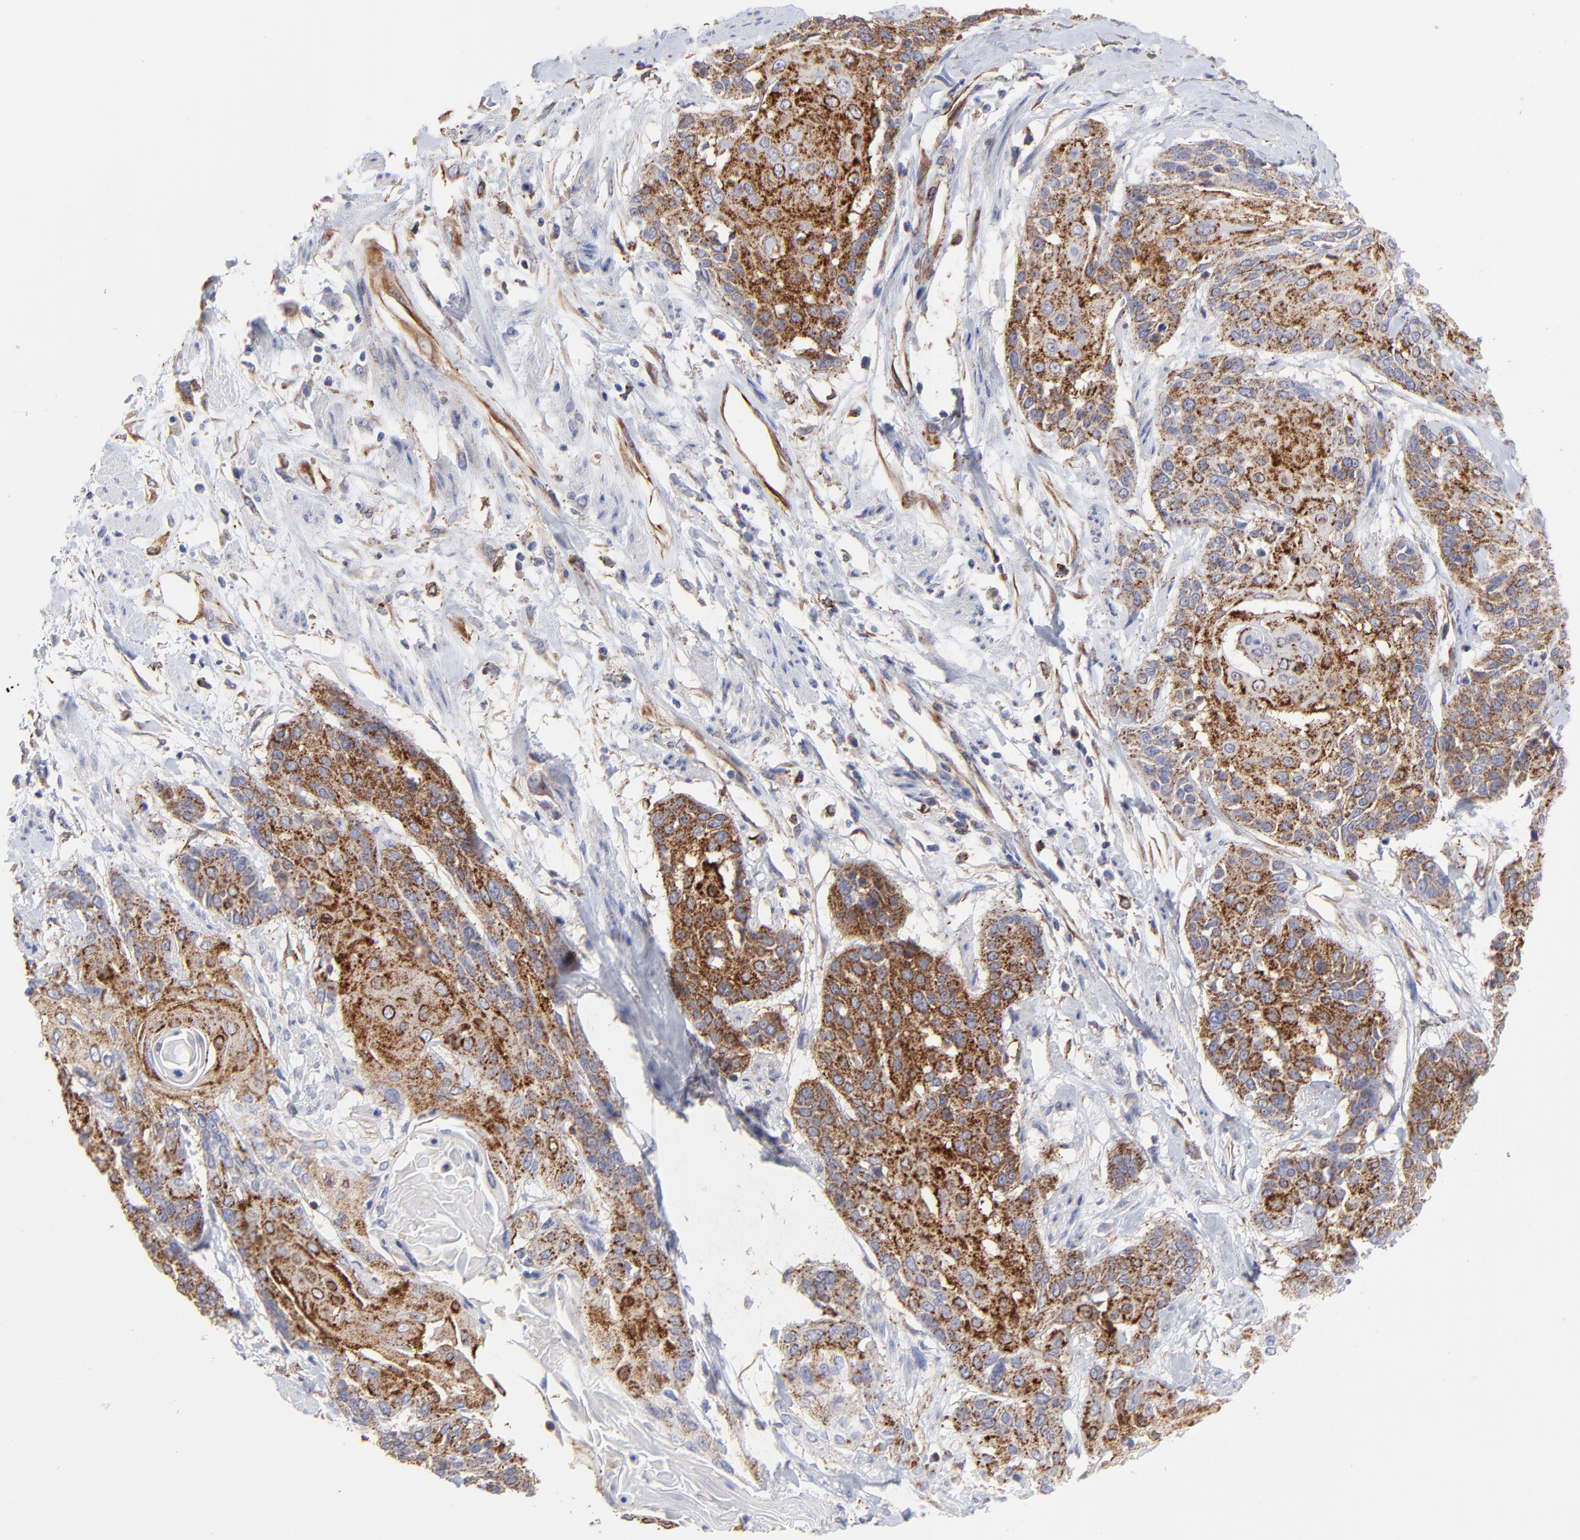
{"staining": {"intensity": "moderate", "quantity": ">75%", "location": "cytoplasmic/membranous"}, "tissue": "cervical cancer", "cell_type": "Tumor cells", "image_type": "cancer", "snomed": [{"axis": "morphology", "description": "Squamous cell carcinoma, NOS"}, {"axis": "topography", "description": "Cervix"}], "caption": "Immunohistochemistry micrograph of neoplastic tissue: human squamous cell carcinoma (cervical) stained using immunohistochemistry shows medium levels of moderate protein expression localized specifically in the cytoplasmic/membranous of tumor cells, appearing as a cytoplasmic/membranous brown color.", "gene": "COX8C", "patient": {"sex": "female", "age": 57}}